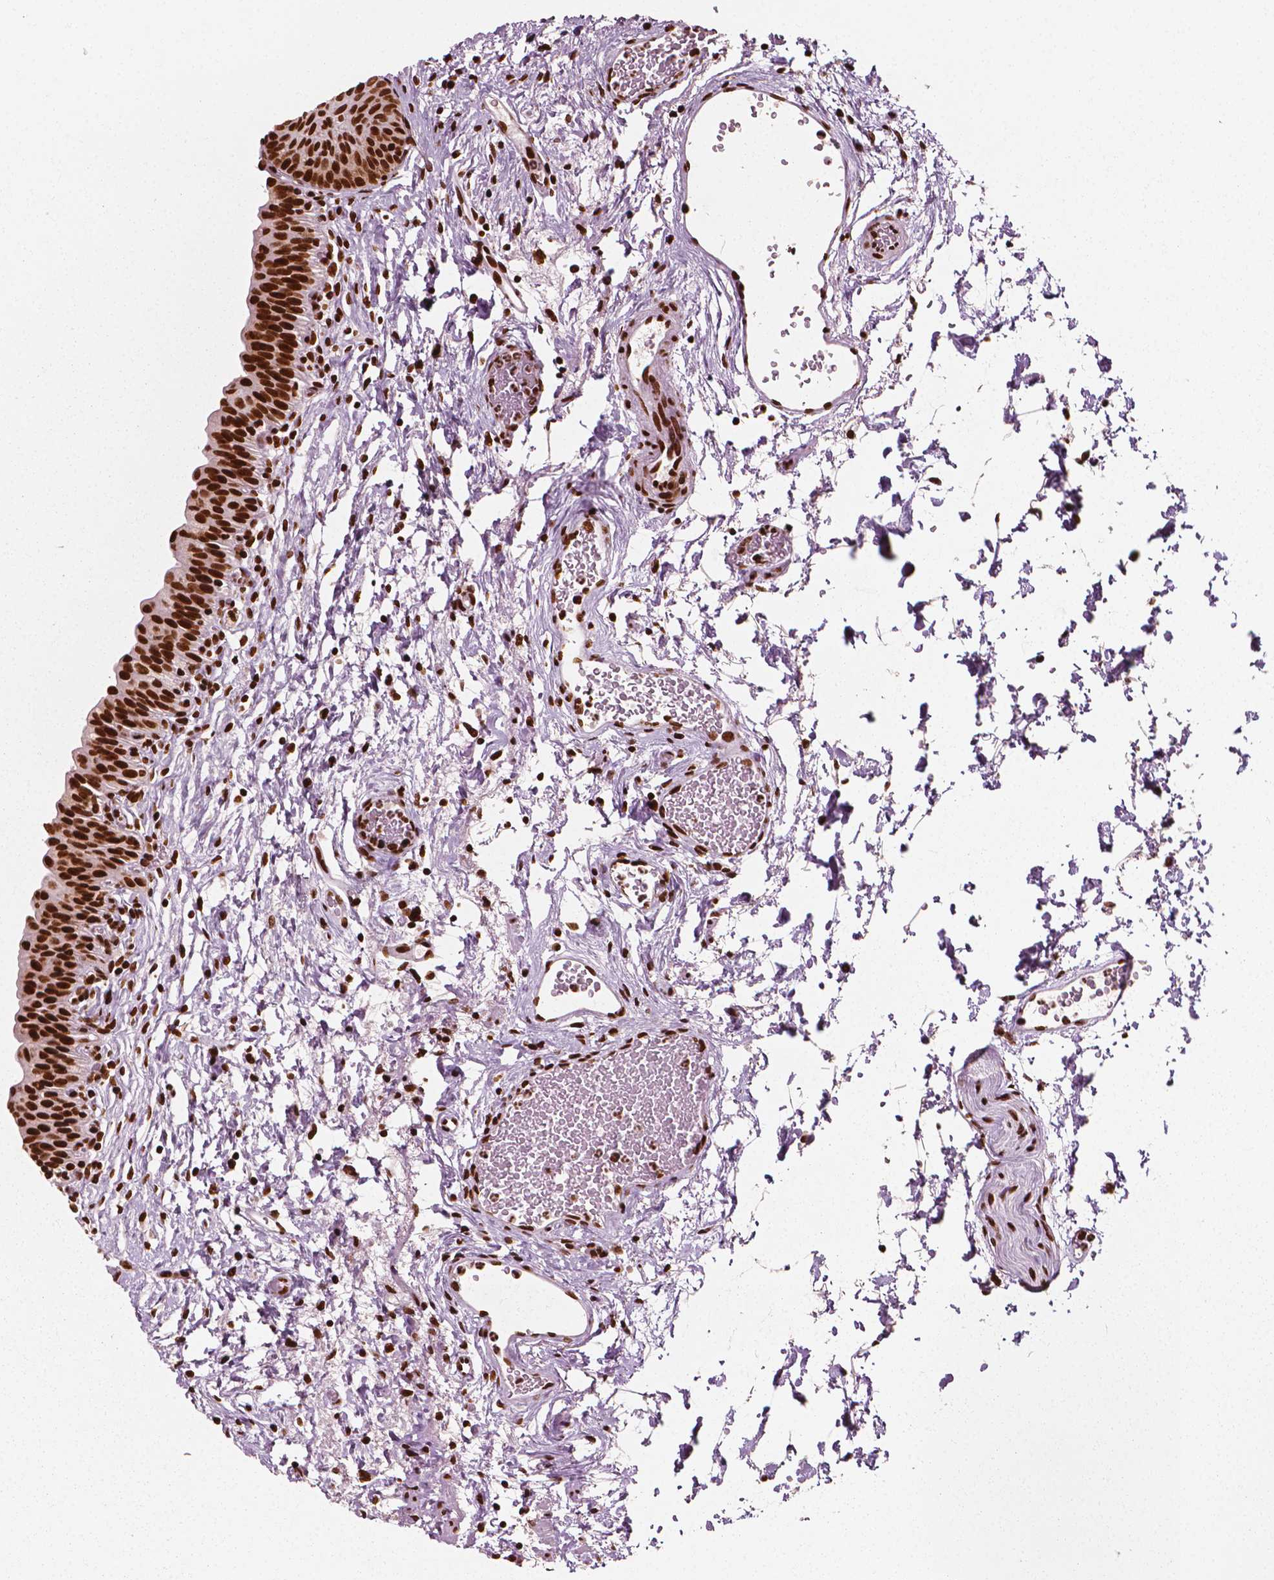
{"staining": {"intensity": "strong", "quantity": ">75%", "location": "nuclear"}, "tissue": "urinary bladder", "cell_type": "Urothelial cells", "image_type": "normal", "snomed": [{"axis": "morphology", "description": "Normal tissue, NOS"}, {"axis": "topography", "description": "Urinary bladder"}], "caption": "IHC micrograph of normal urinary bladder: urinary bladder stained using immunohistochemistry exhibits high levels of strong protein expression localized specifically in the nuclear of urothelial cells, appearing as a nuclear brown color.", "gene": "CTCF", "patient": {"sex": "male", "age": 56}}